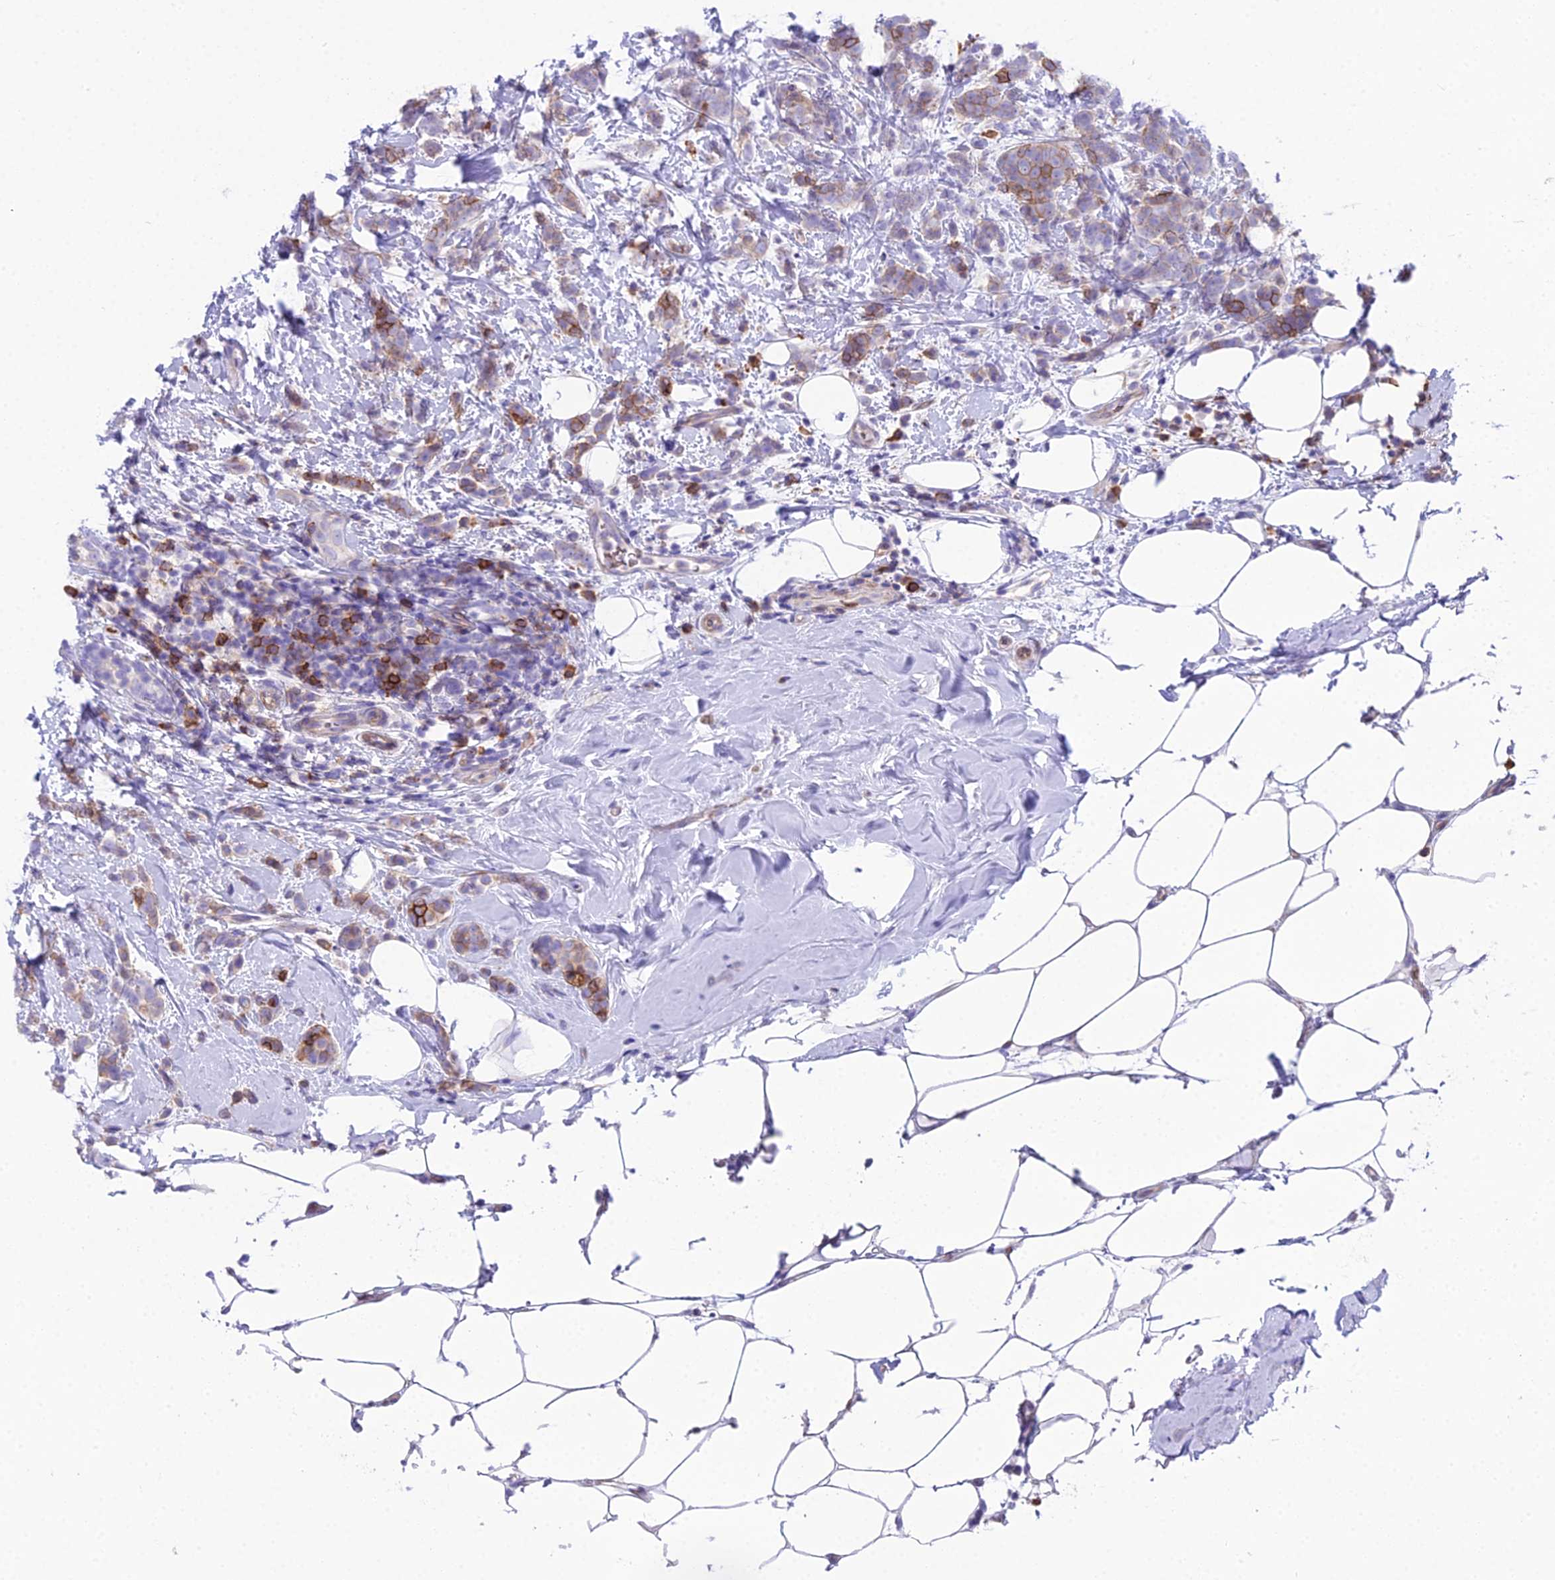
{"staining": {"intensity": "moderate", "quantity": "25%-75%", "location": "cytoplasmic/membranous"}, "tissue": "breast cancer", "cell_type": "Tumor cells", "image_type": "cancer", "snomed": [{"axis": "morphology", "description": "Lobular carcinoma"}, {"axis": "topography", "description": "Breast"}], "caption": "About 25%-75% of tumor cells in breast cancer (lobular carcinoma) exhibit moderate cytoplasmic/membranous protein expression as visualized by brown immunohistochemical staining.", "gene": "OR1Q1", "patient": {"sex": "female", "age": 58}}